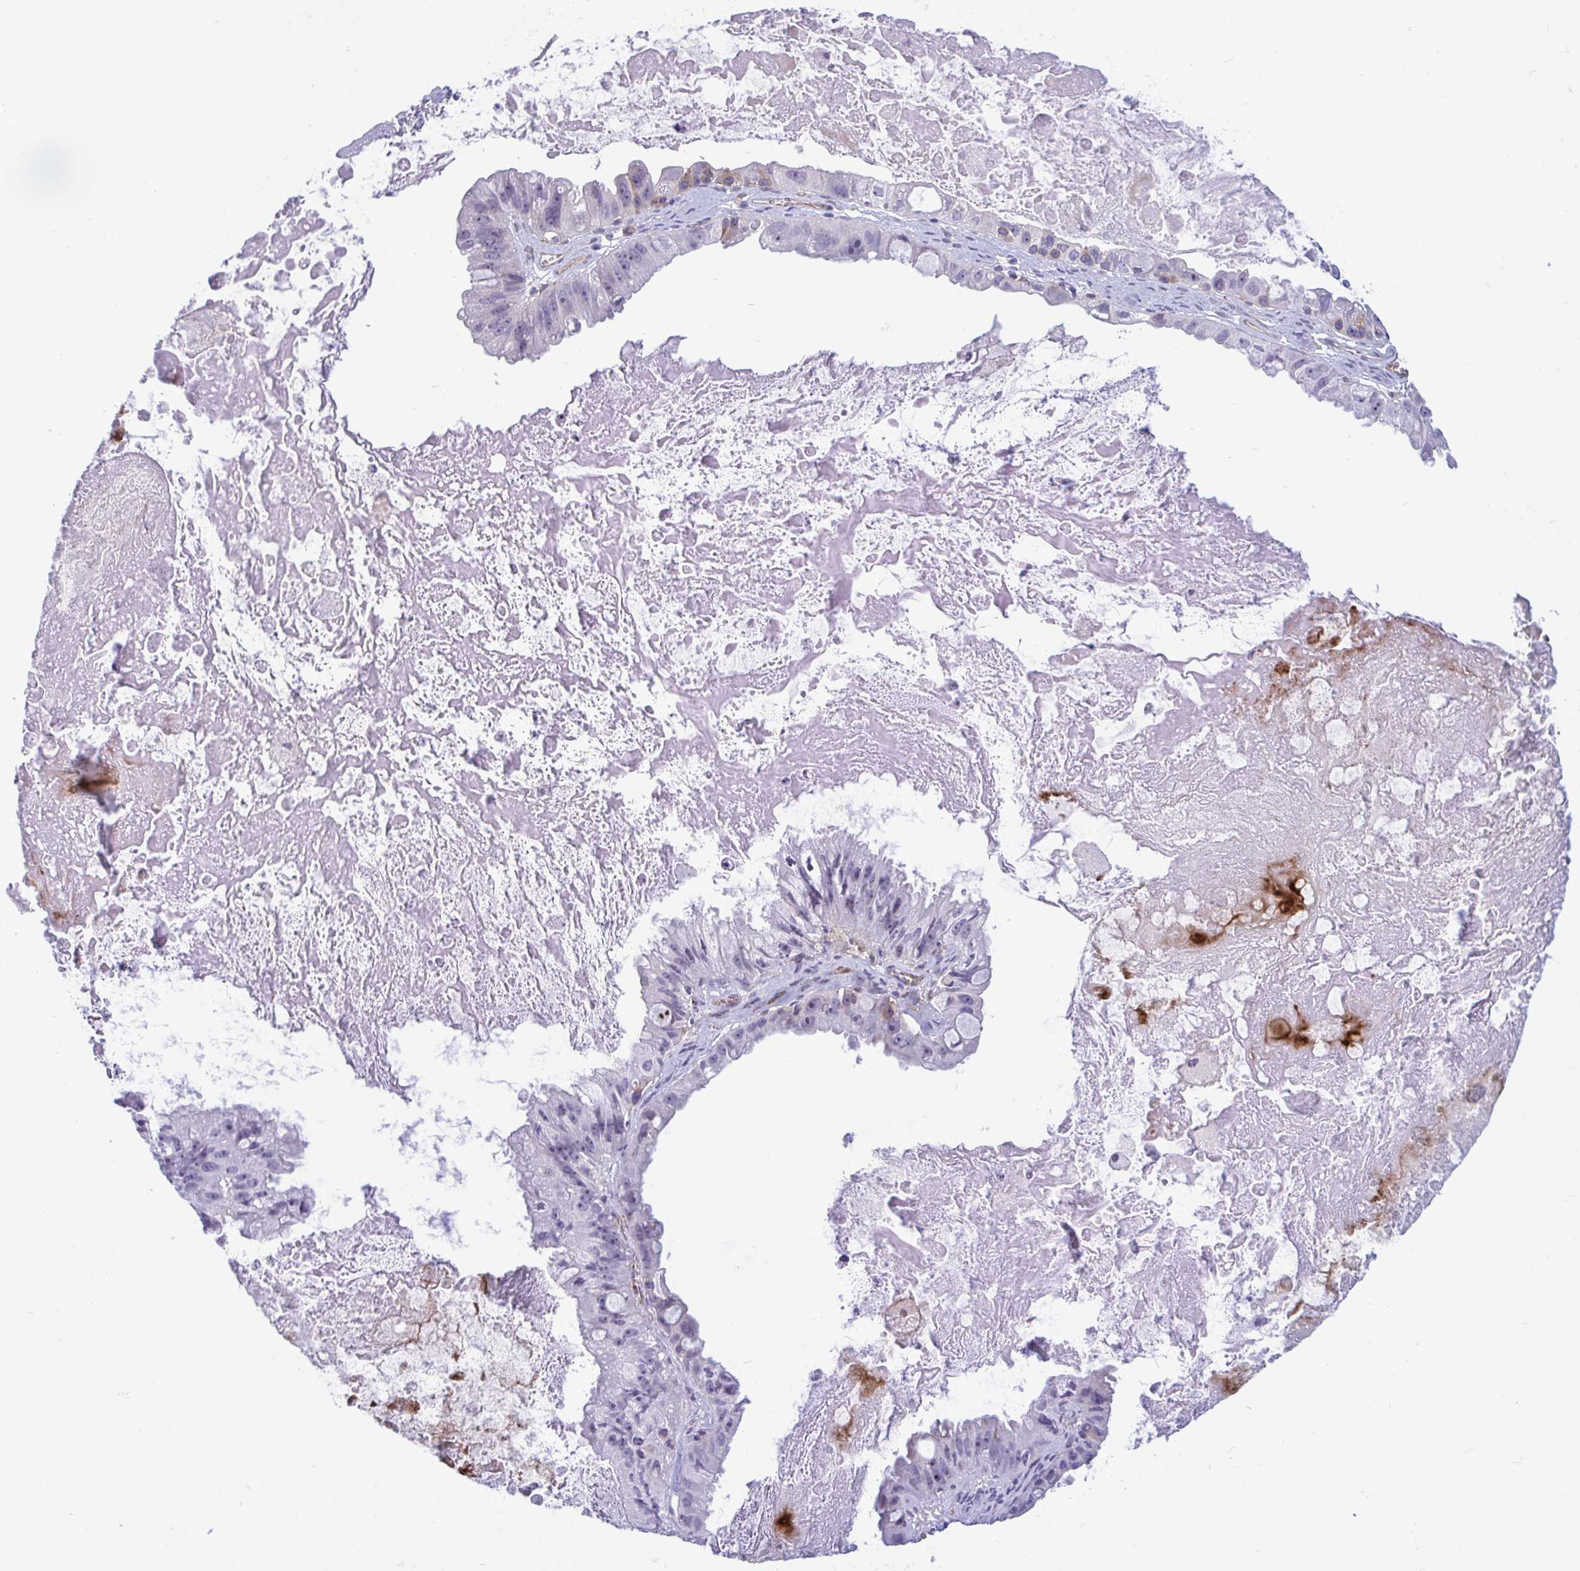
{"staining": {"intensity": "weak", "quantity": "<25%", "location": "cytoplasmic/membranous"}, "tissue": "ovarian cancer", "cell_type": "Tumor cells", "image_type": "cancer", "snomed": [{"axis": "morphology", "description": "Cystadenocarcinoma, mucinous, NOS"}, {"axis": "topography", "description": "Ovary"}], "caption": "Micrograph shows no significant protein staining in tumor cells of mucinous cystadenocarcinoma (ovarian). (DAB immunohistochemistry, high magnification).", "gene": "PRRT4", "patient": {"sex": "female", "age": 61}}